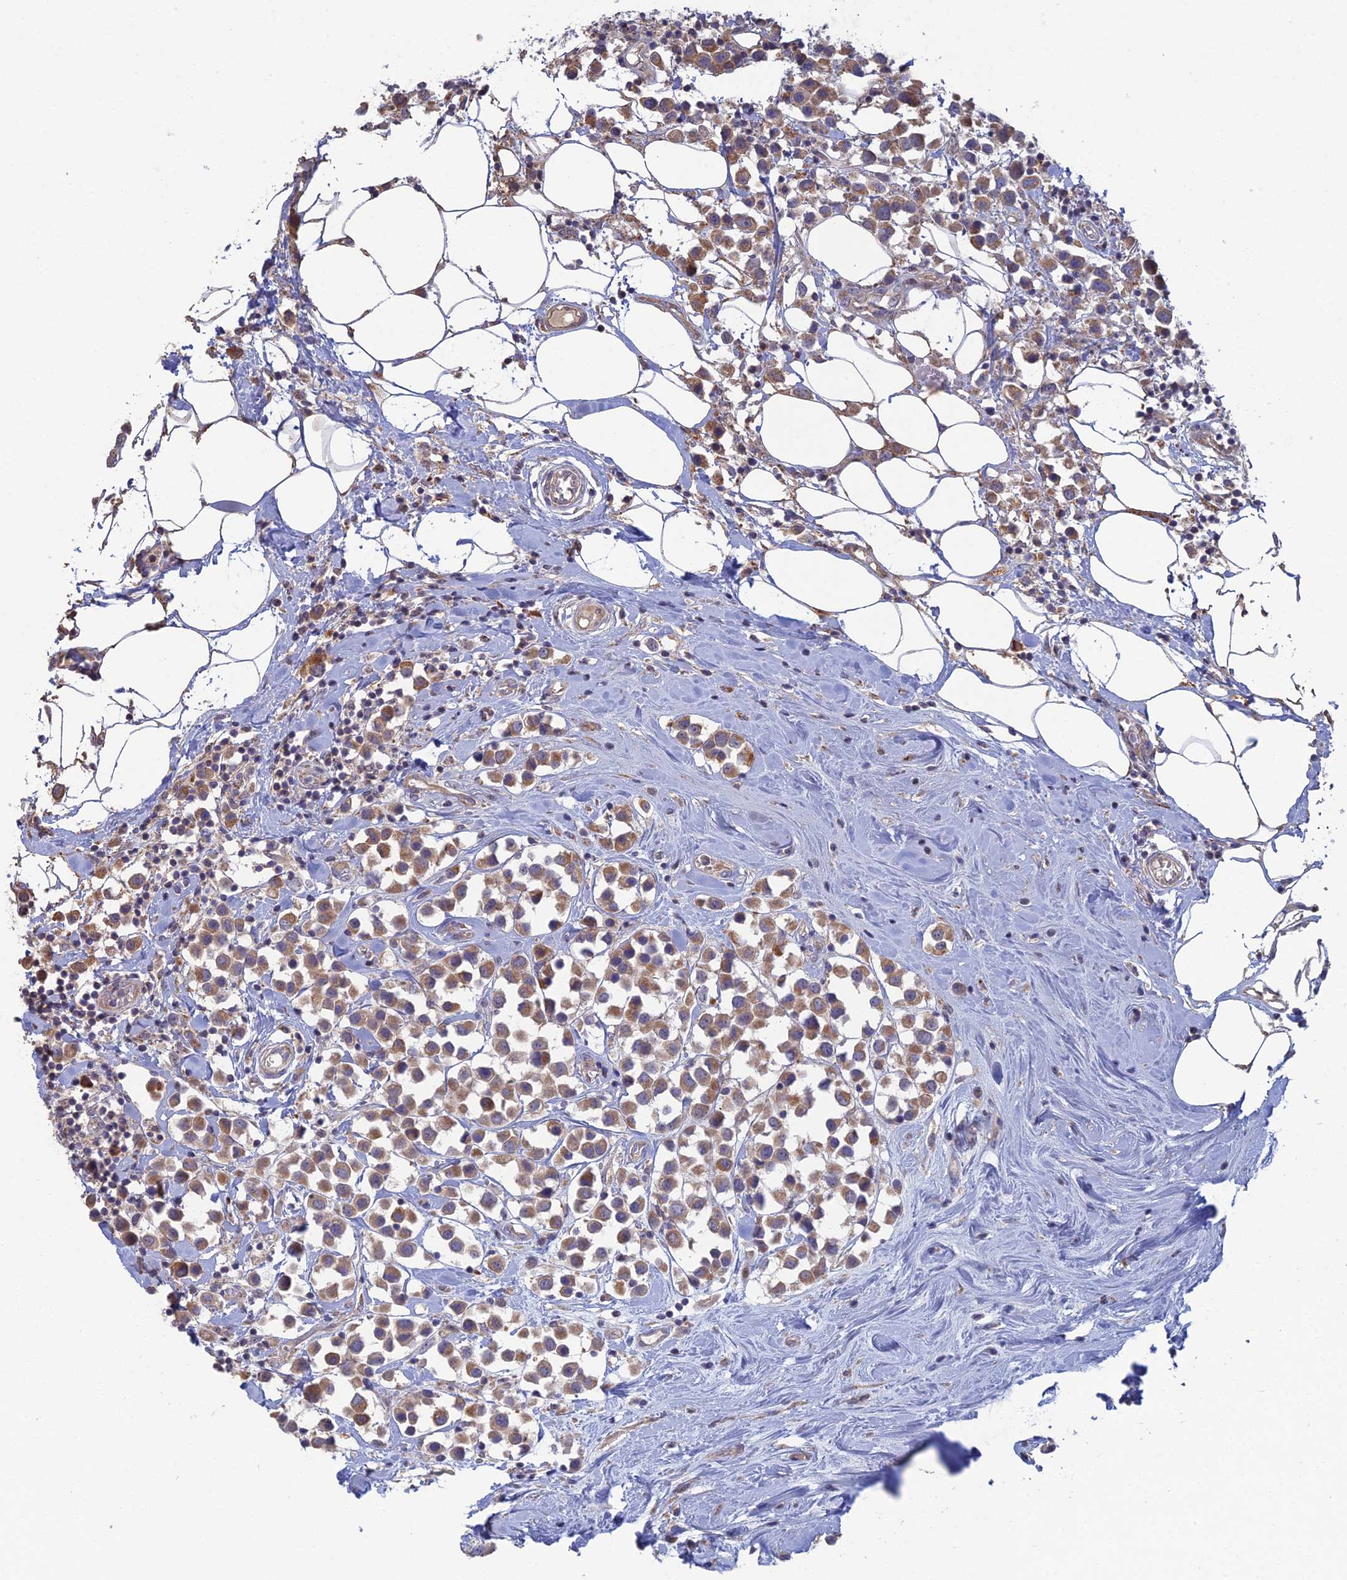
{"staining": {"intensity": "moderate", "quantity": ">75%", "location": "cytoplasmic/membranous"}, "tissue": "breast cancer", "cell_type": "Tumor cells", "image_type": "cancer", "snomed": [{"axis": "morphology", "description": "Duct carcinoma"}, {"axis": "topography", "description": "Breast"}], "caption": "The micrograph displays staining of breast invasive ductal carcinoma, revealing moderate cytoplasmic/membranous protein positivity (brown color) within tumor cells.", "gene": "ARL16", "patient": {"sex": "female", "age": 61}}